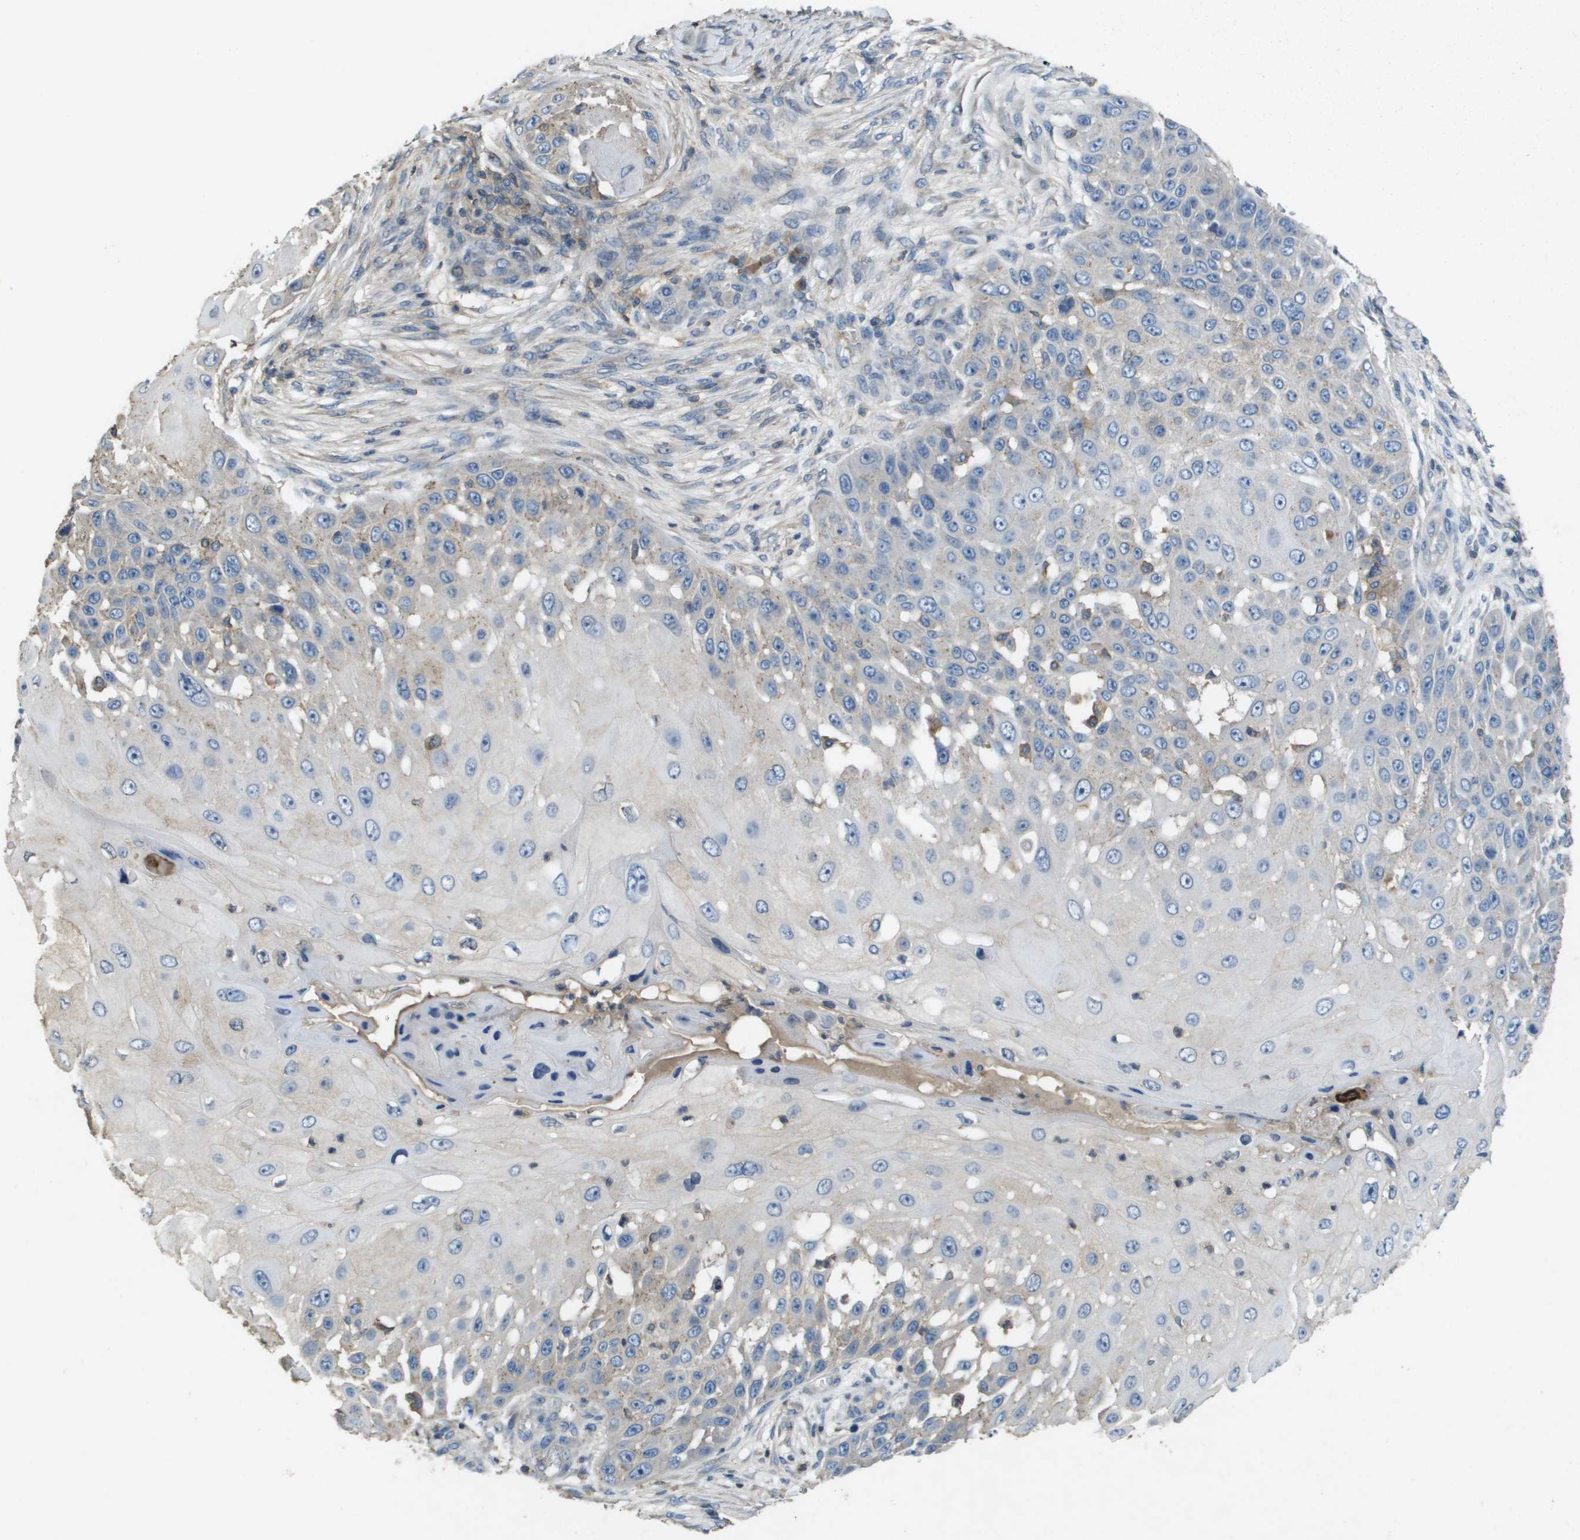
{"staining": {"intensity": "weak", "quantity": "<25%", "location": "cytoplasmic/membranous"}, "tissue": "skin cancer", "cell_type": "Tumor cells", "image_type": "cancer", "snomed": [{"axis": "morphology", "description": "Squamous cell carcinoma, NOS"}, {"axis": "topography", "description": "Skin"}], "caption": "Squamous cell carcinoma (skin) was stained to show a protein in brown. There is no significant expression in tumor cells.", "gene": "CLCA4", "patient": {"sex": "female", "age": 44}}